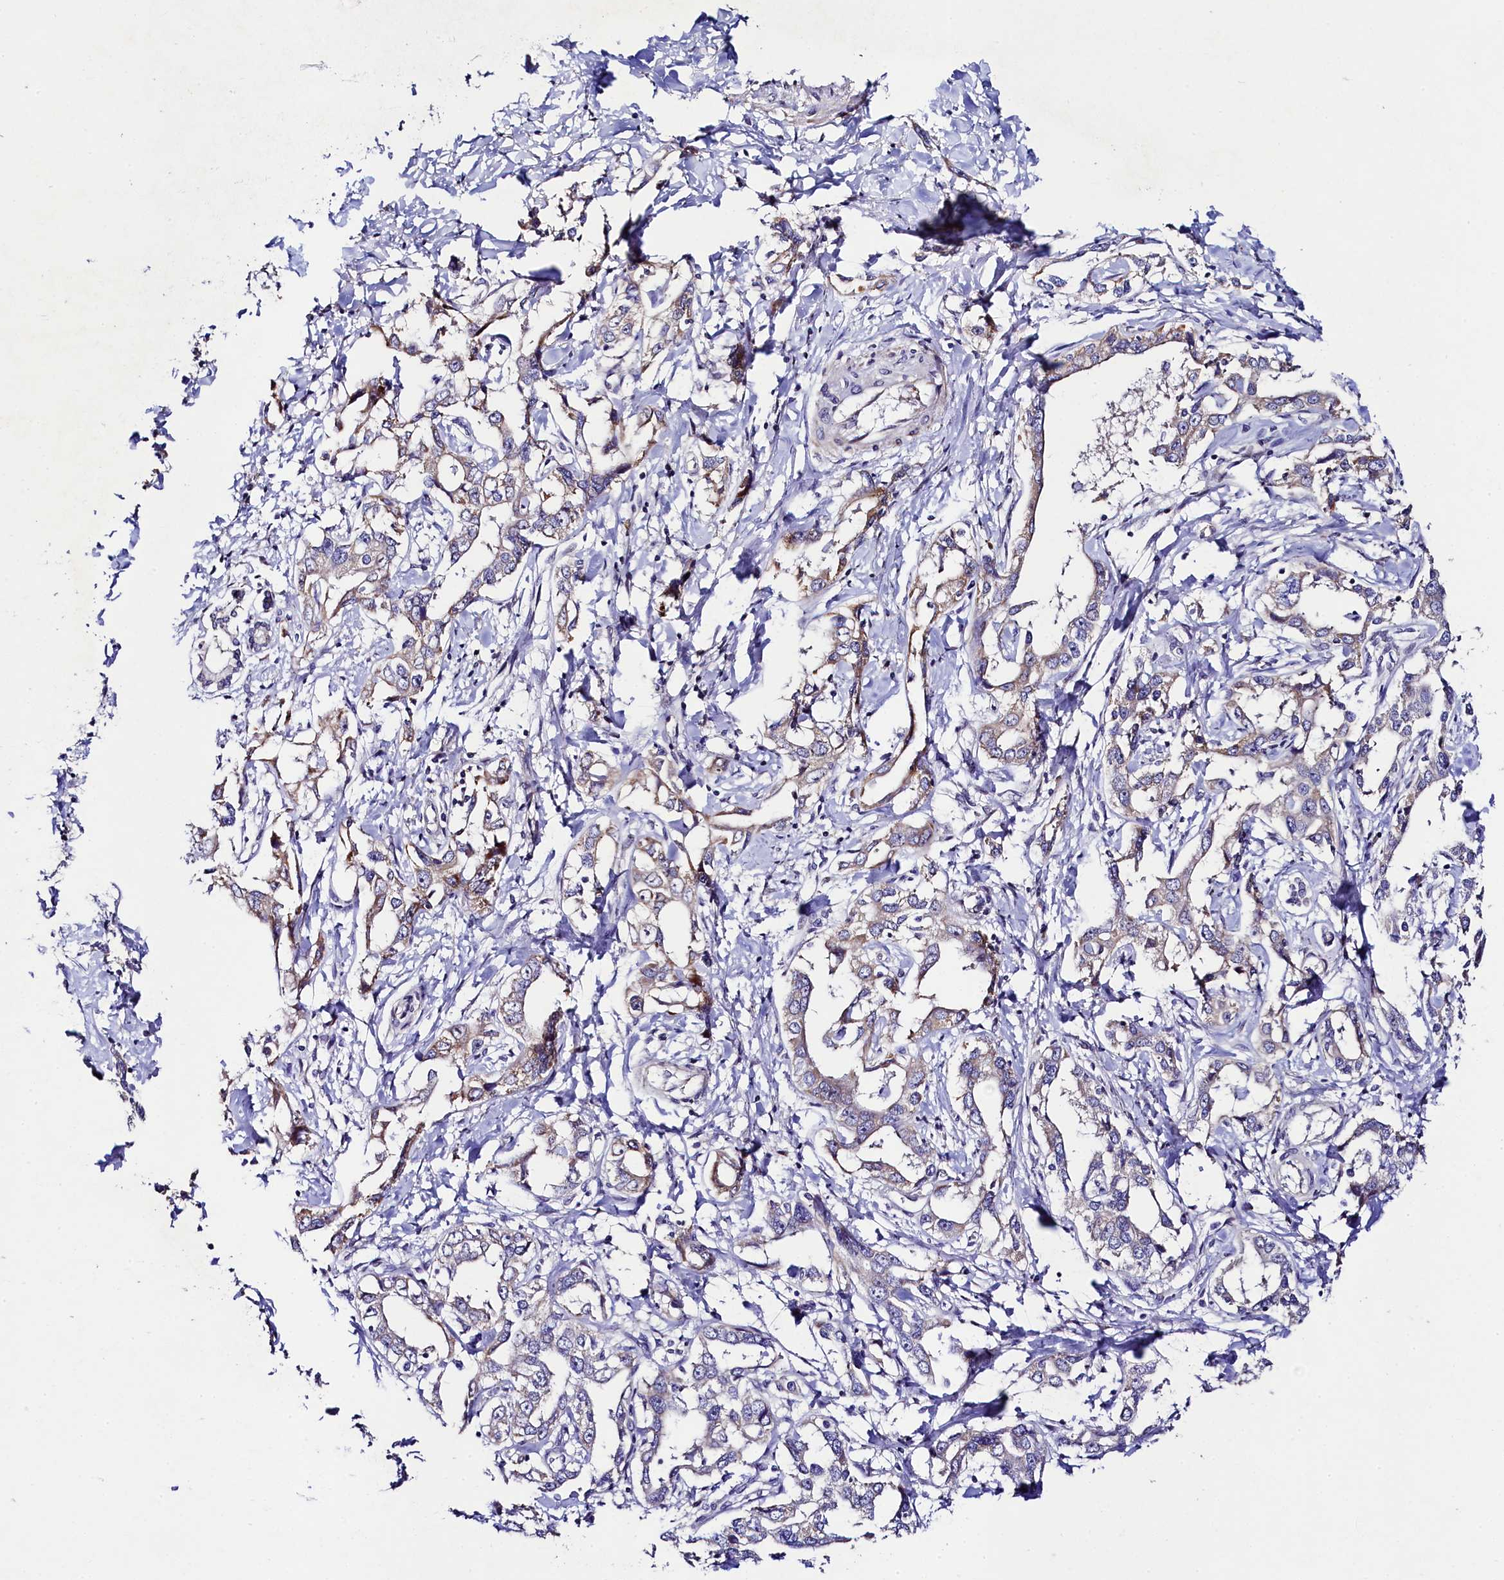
{"staining": {"intensity": "weak", "quantity": "25%-75%", "location": "cytoplasmic/membranous"}, "tissue": "liver cancer", "cell_type": "Tumor cells", "image_type": "cancer", "snomed": [{"axis": "morphology", "description": "Cholangiocarcinoma"}, {"axis": "topography", "description": "Liver"}], "caption": "Liver cholangiocarcinoma stained for a protein demonstrates weak cytoplasmic/membranous positivity in tumor cells. (DAB IHC, brown staining for protein, blue staining for nuclei).", "gene": "FXYD6", "patient": {"sex": "male", "age": 59}}